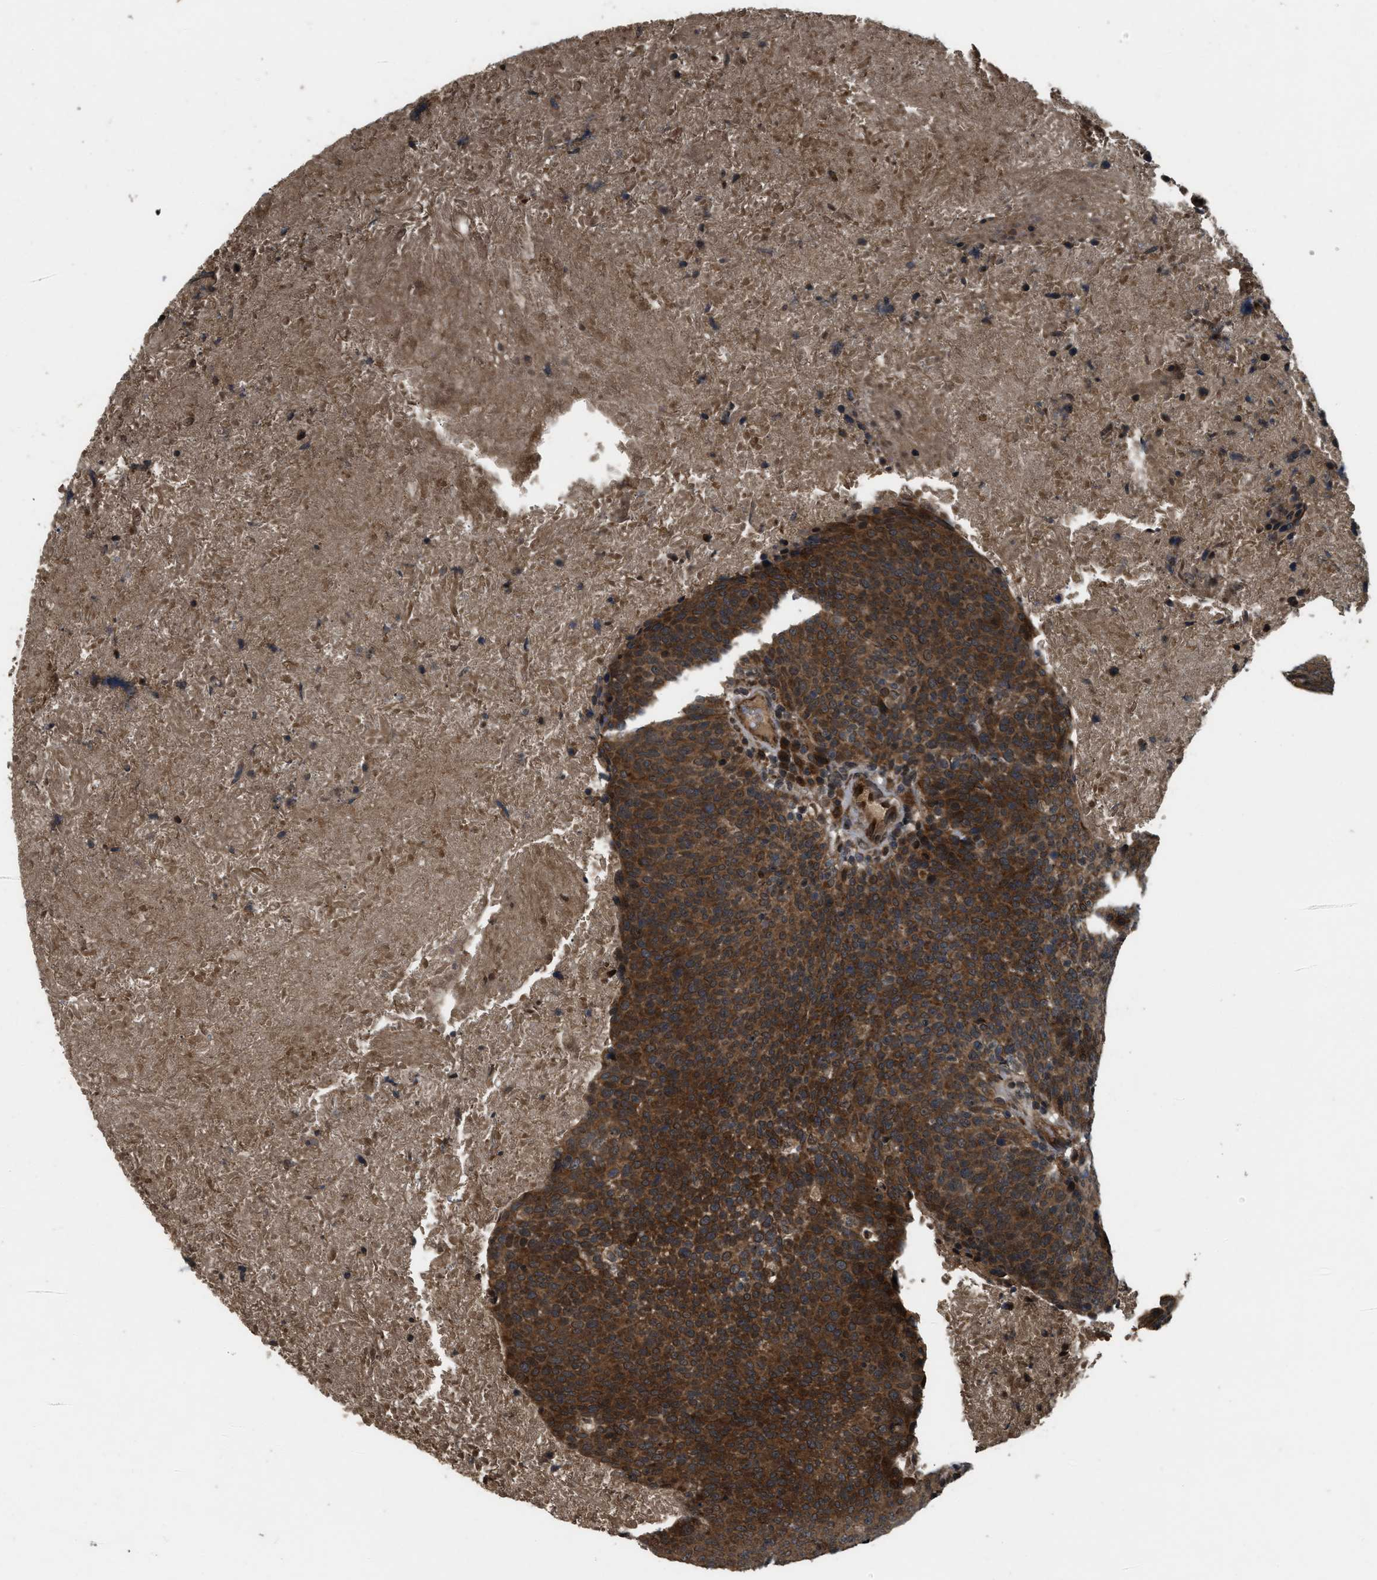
{"staining": {"intensity": "moderate", "quantity": ">75%", "location": "cytoplasmic/membranous"}, "tissue": "head and neck cancer", "cell_type": "Tumor cells", "image_type": "cancer", "snomed": [{"axis": "morphology", "description": "Squamous cell carcinoma, NOS"}, {"axis": "morphology", "description": "Squamous cell carcinoma, metastatic, NOS"}, {"axis": "topography", "description": "Lymph node"}, {"axis": "topography", "description": "Head-Neck"}], "caption": "A micrograph of metastatic squamous cell carcinoma (head and neck) stained for a protein shows moderate cytoplasmic/membranous brown staining in tumor cells.", "gene": "SPTLC1", "patient": {"sex": "male", "age": 62}}